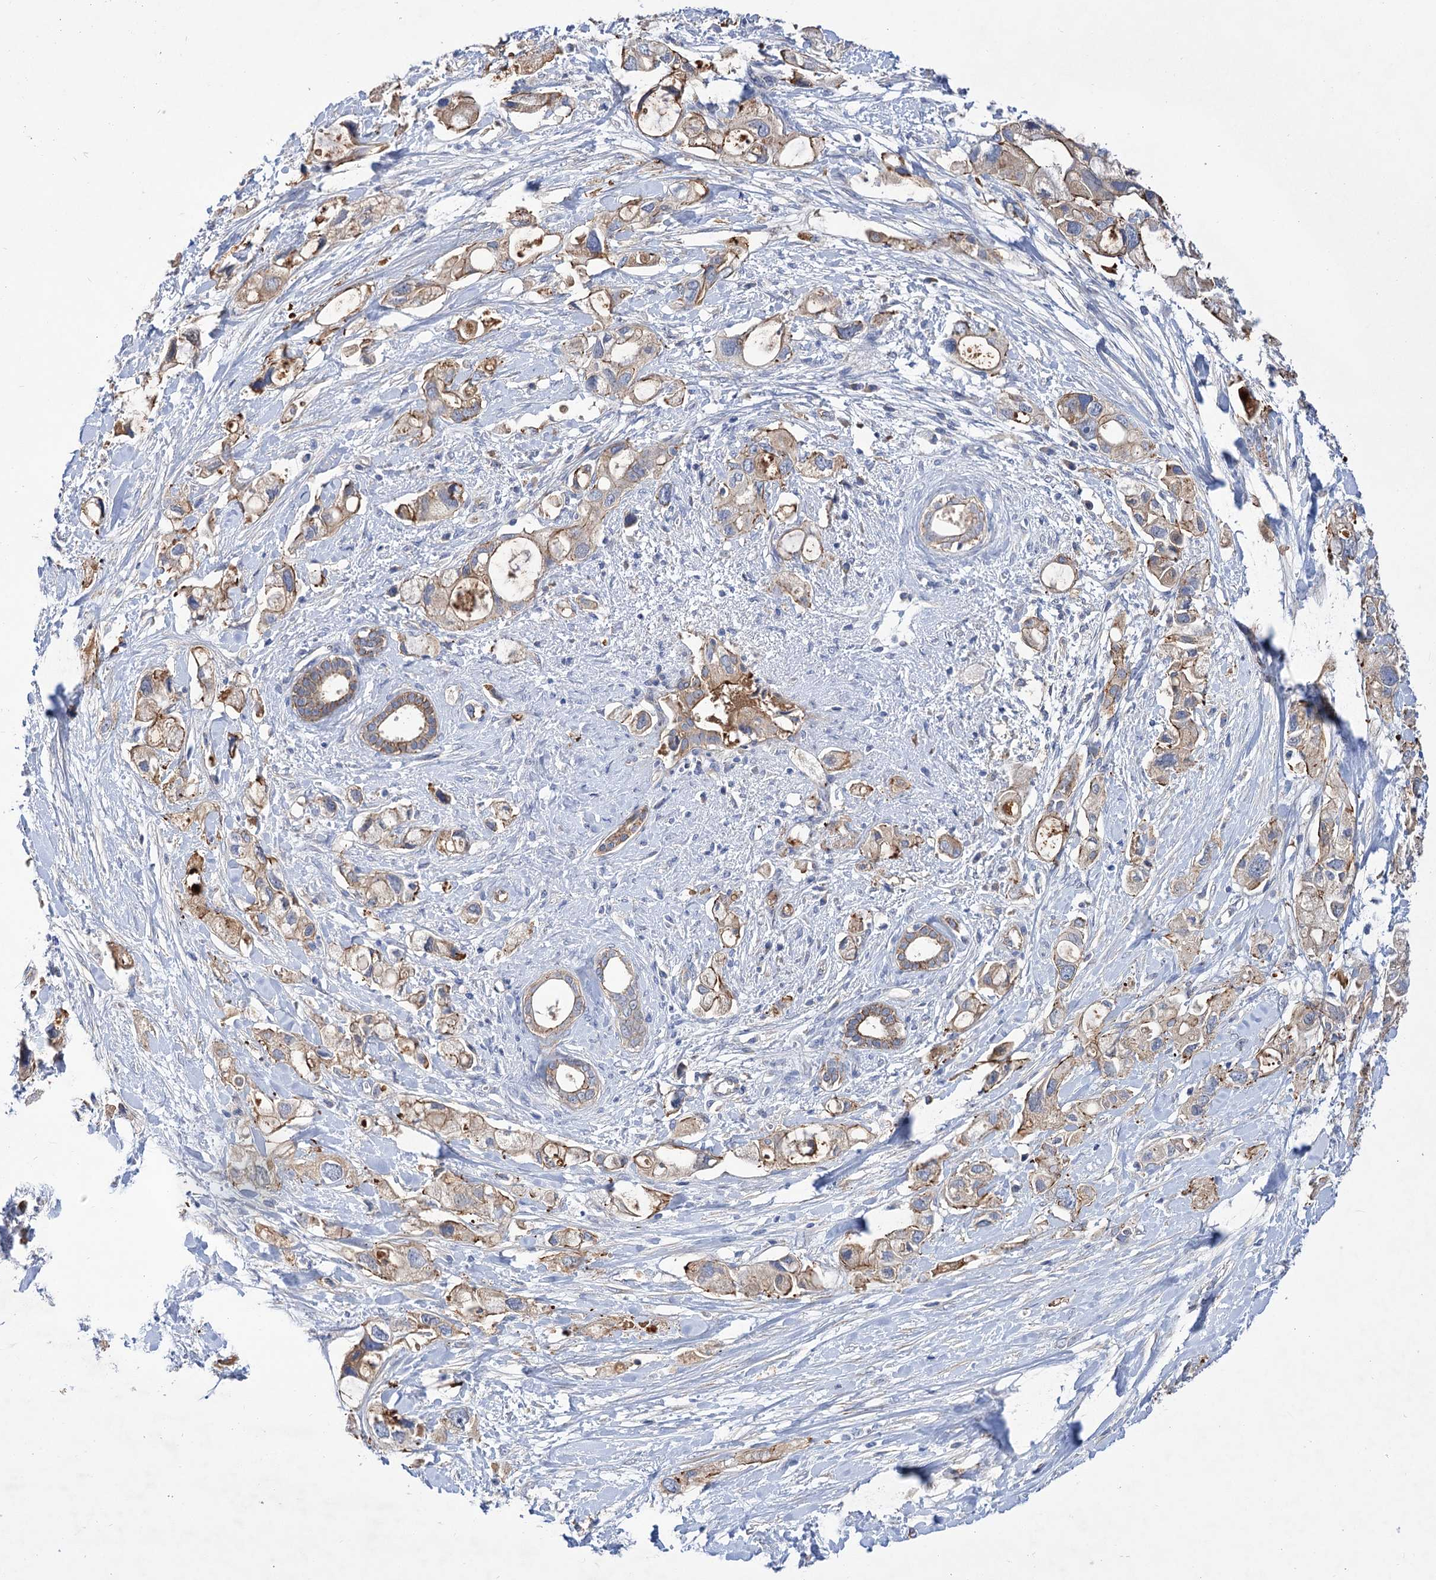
{"staining": {"intensity": "weak", "quantity": ">75%", "location": "cytoplasmic/membranous"}, "tissue": "pancreatic cancer", "cell_type": "Tumor cells", "image_type": "cancer", "snomed": [{"axis": "morphology", "description": "Adenocarcinoma, NOS"}, {"axis": "topography", "description": "Pancreas"}], "caption": "Pancreatic cancer (adenocarcinoma) tissue shows weak cytoplasmic/membranous staining in about >75% of tumor cells, visualized by immunohistochemistry.", "gene": "NUDCD2", "patient": {"sex": "female", "age": 56}}